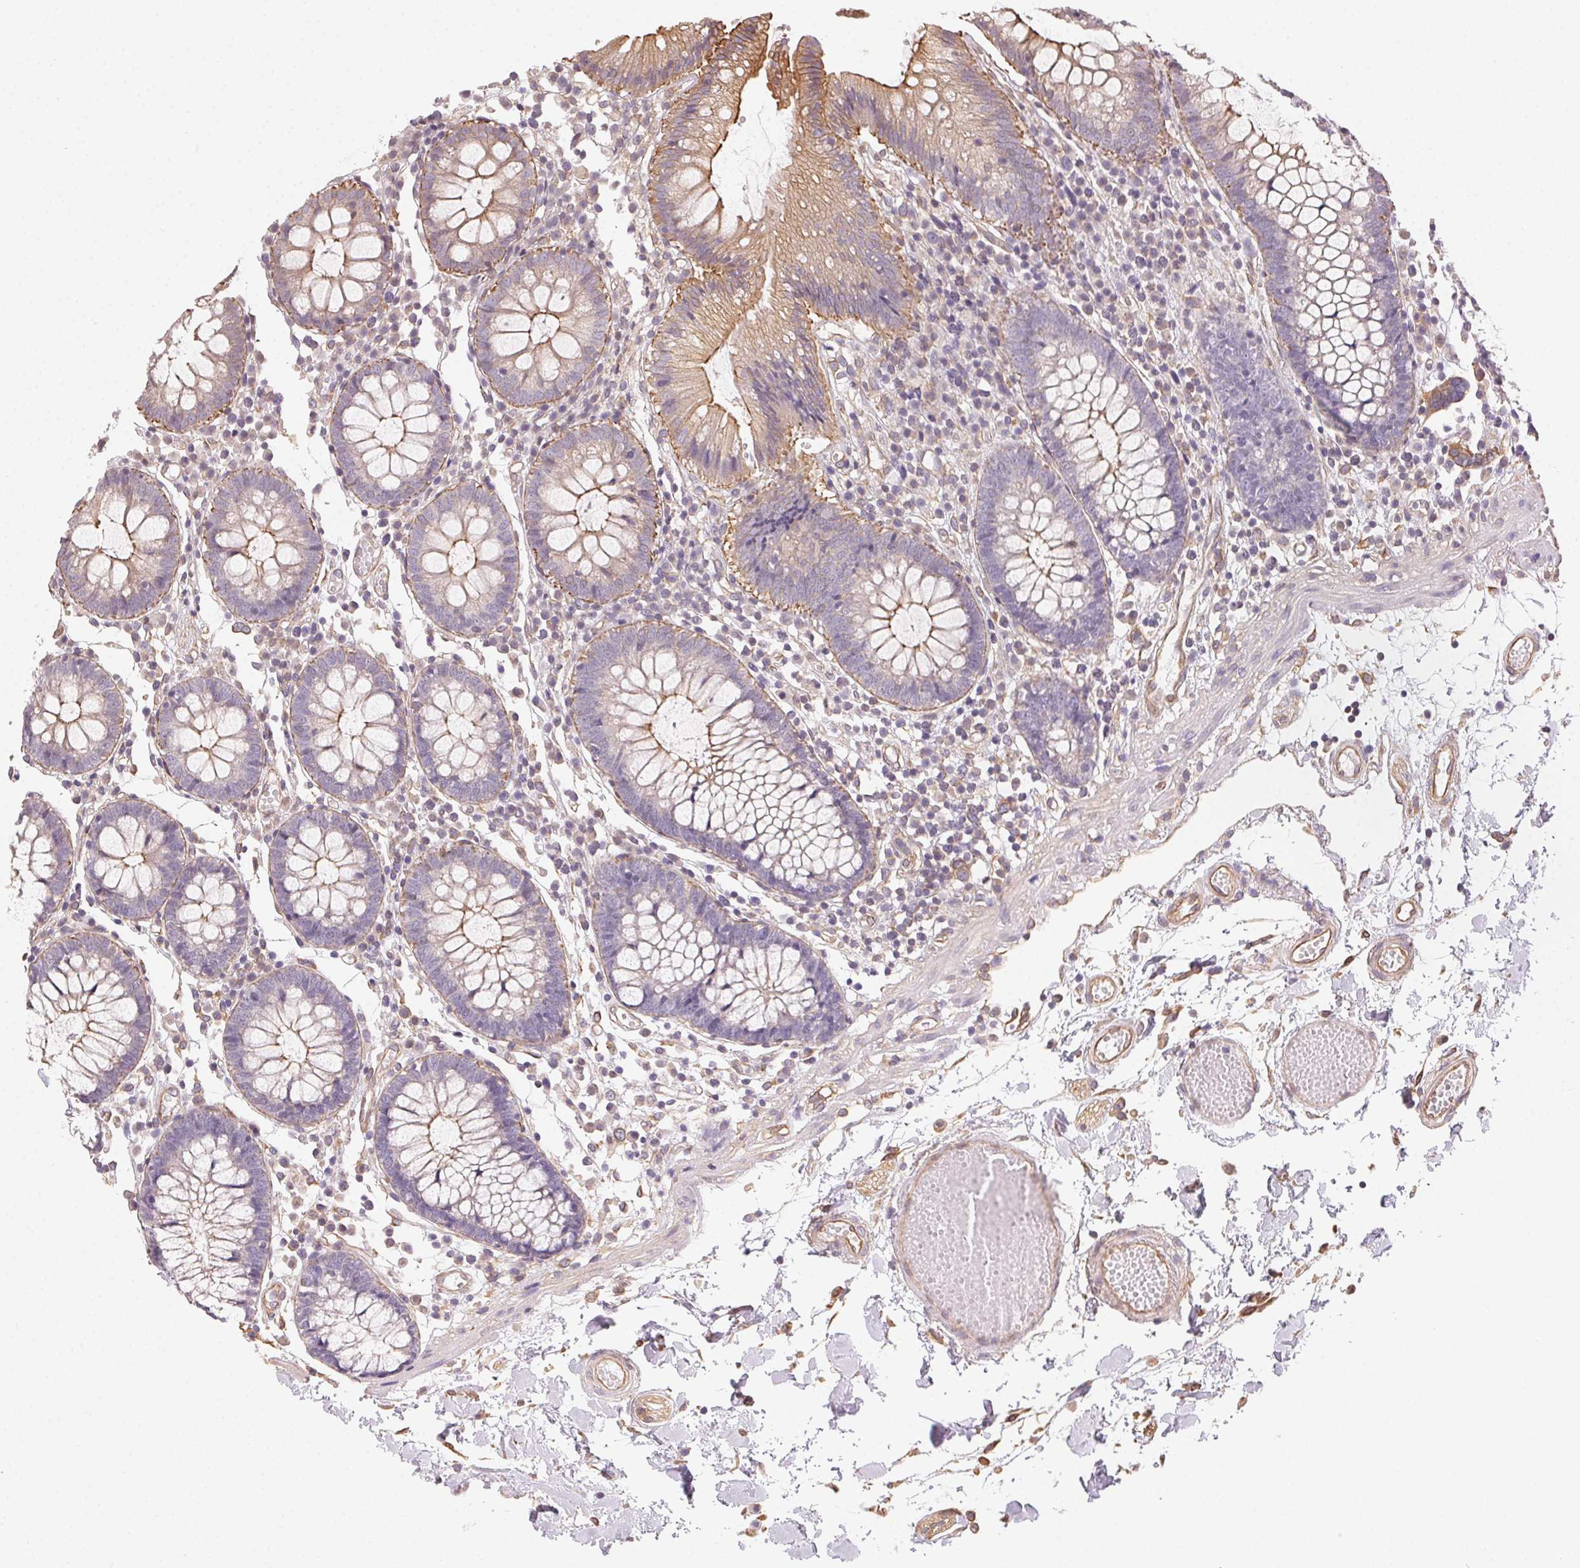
{"staining": {"intensity": "moderate", "quantity": ">75%", "location": "cytoplasmic/membranous"}, "tissue": "colon", "cell_type": "Endothelial cells", "image_type": "normal", "snomed": [{"axis": "morphology", "description": "Normal tissue, NOS"}, {"axis": "morphology", "description": "Adenocarcinoma, NOS"}, {"axis": "topography", "description": "Colon"}], "caption": "An immunohistochemistry histopathology image of normal tissue is shown. Protein staining in brown labels moderate cytoplasmic/membranous positivity in colon within endothelial cells.", "gene": "PLA2G4F", "patient": {"sex": "male", "age": 83}}